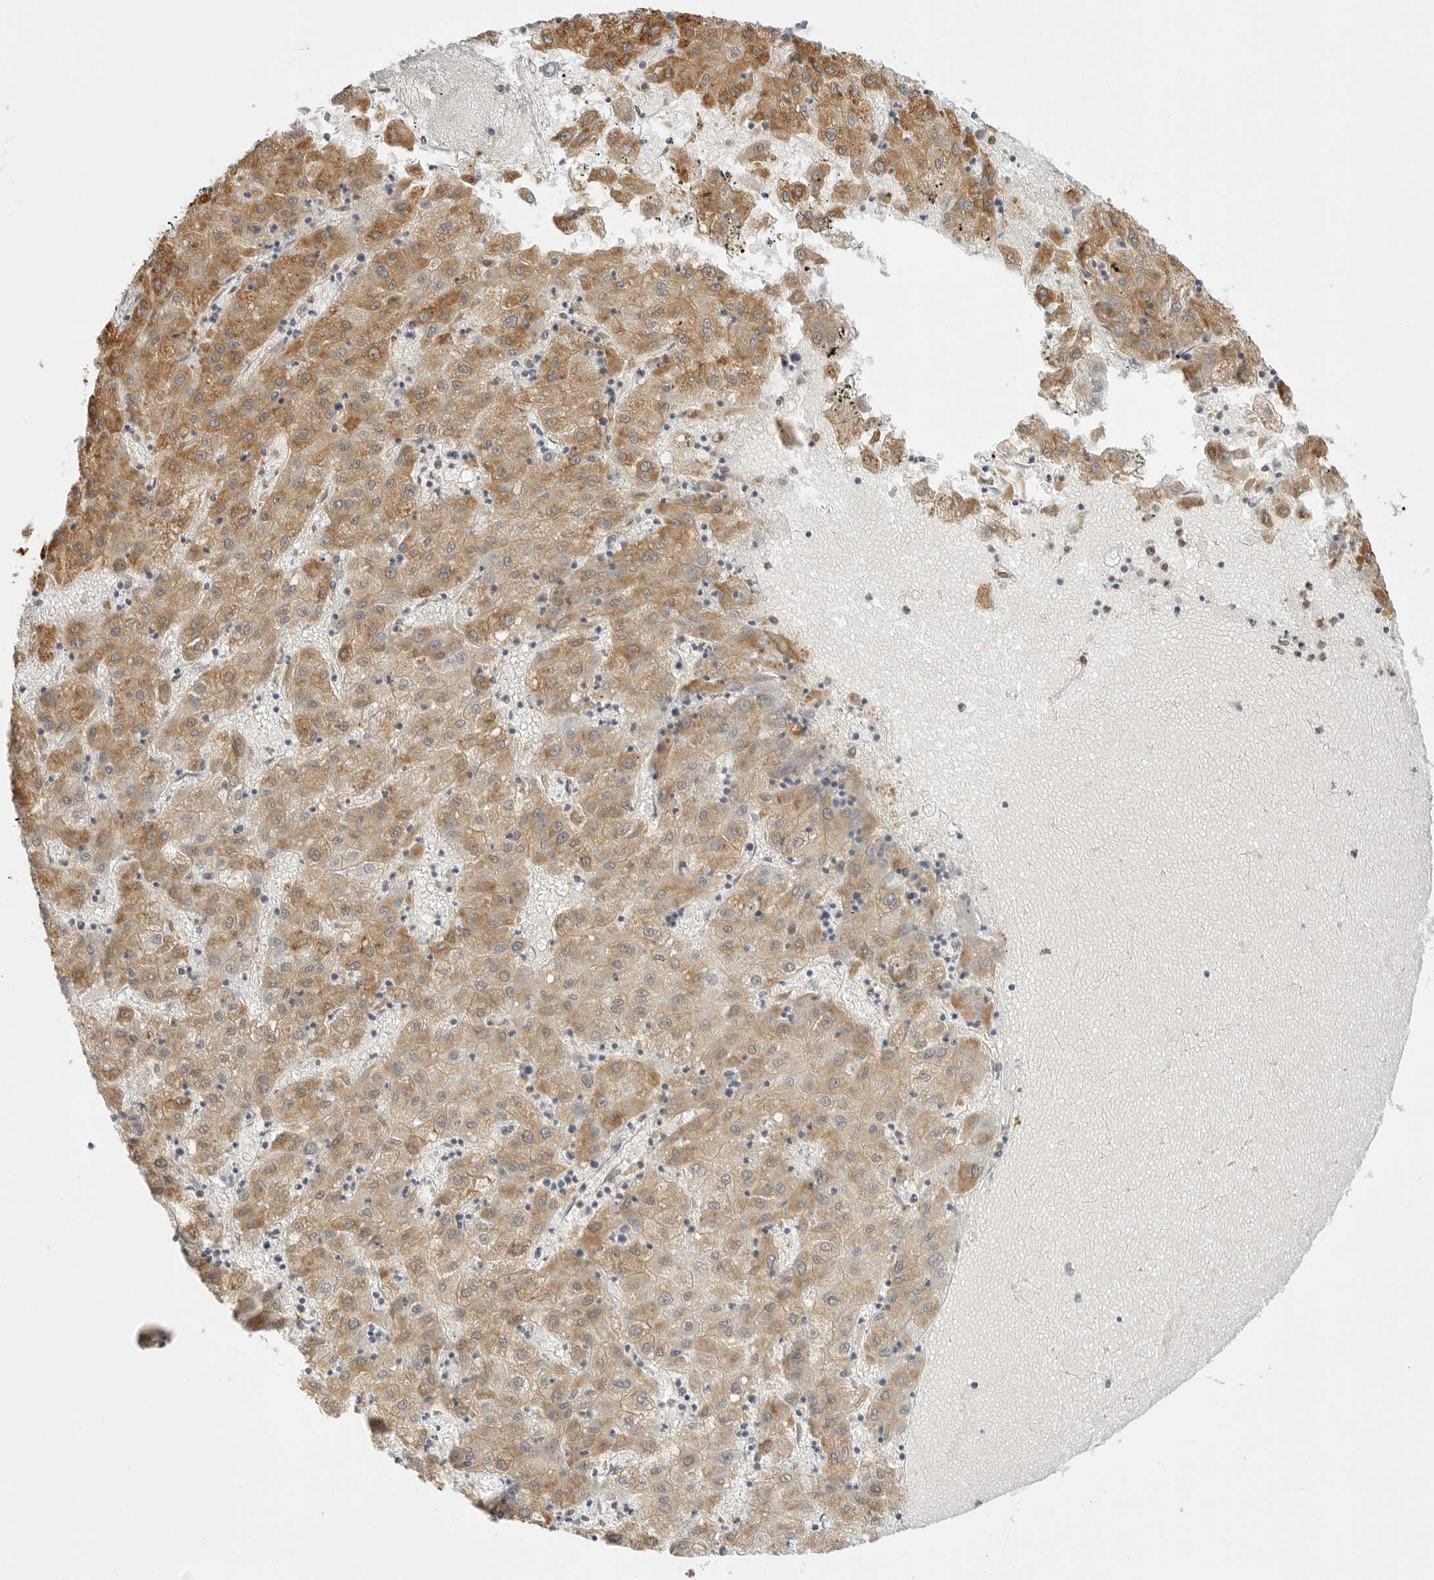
{"staining": {"intensity": "moderate", "quantity": ">75%", "location": "cytoplasmic/membranous"}, "tissue": "liver cancer", "cell_type": "Tumor cells", "image_type": "cancer", "snomed": [{"axis": "morphology", "description": "Carcinoma, Hepatocellular, NOS"}, {"axis": "topography", "description": "Liver"}], "caption": "Approximately >75% of tumor cells in human liver cancer reveal moderate cytoplasmic/membranous protein positivity as visualized by brown immunohistochemical staining.", "gene": "THEM4", "patient": {"sex": "male", "age": 72}}